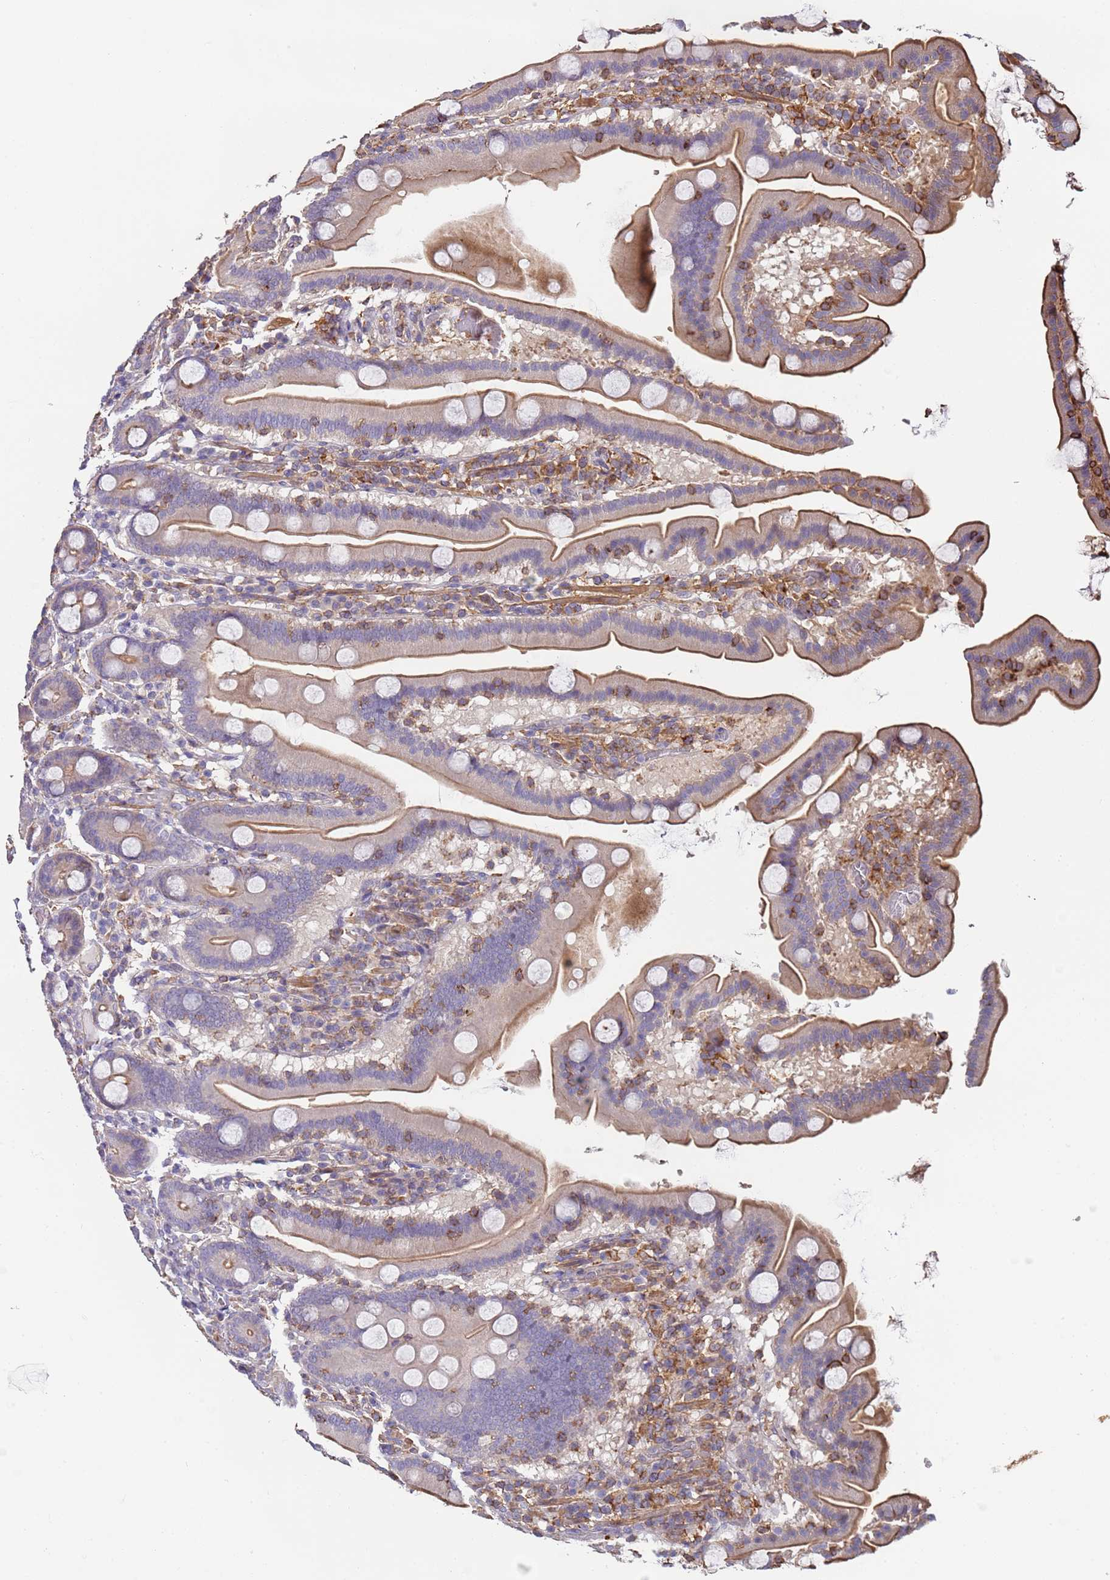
{"staining": {"intensity": "moderate", "quantity": "25%-75%", "location": "cytoplasmic/membranous"}, "tissue": "duodenum", "cell_type": "Glandular cells", "image_type": "normal", "snomed": [{"axis": "morphology", "description": "Normal tissue, NOS"}, {"axis": "topography", "description": "Duodenum"}], "caption": "A histopathology image showing moderate cytoplasmic/membranous staining in approximately 25%-75% of glandular cells in normal duodenum, as visualized by brown immunohistochemical staining.", "gene": "CYP2U1", "patient": {"sex": "male", "age": 55}}